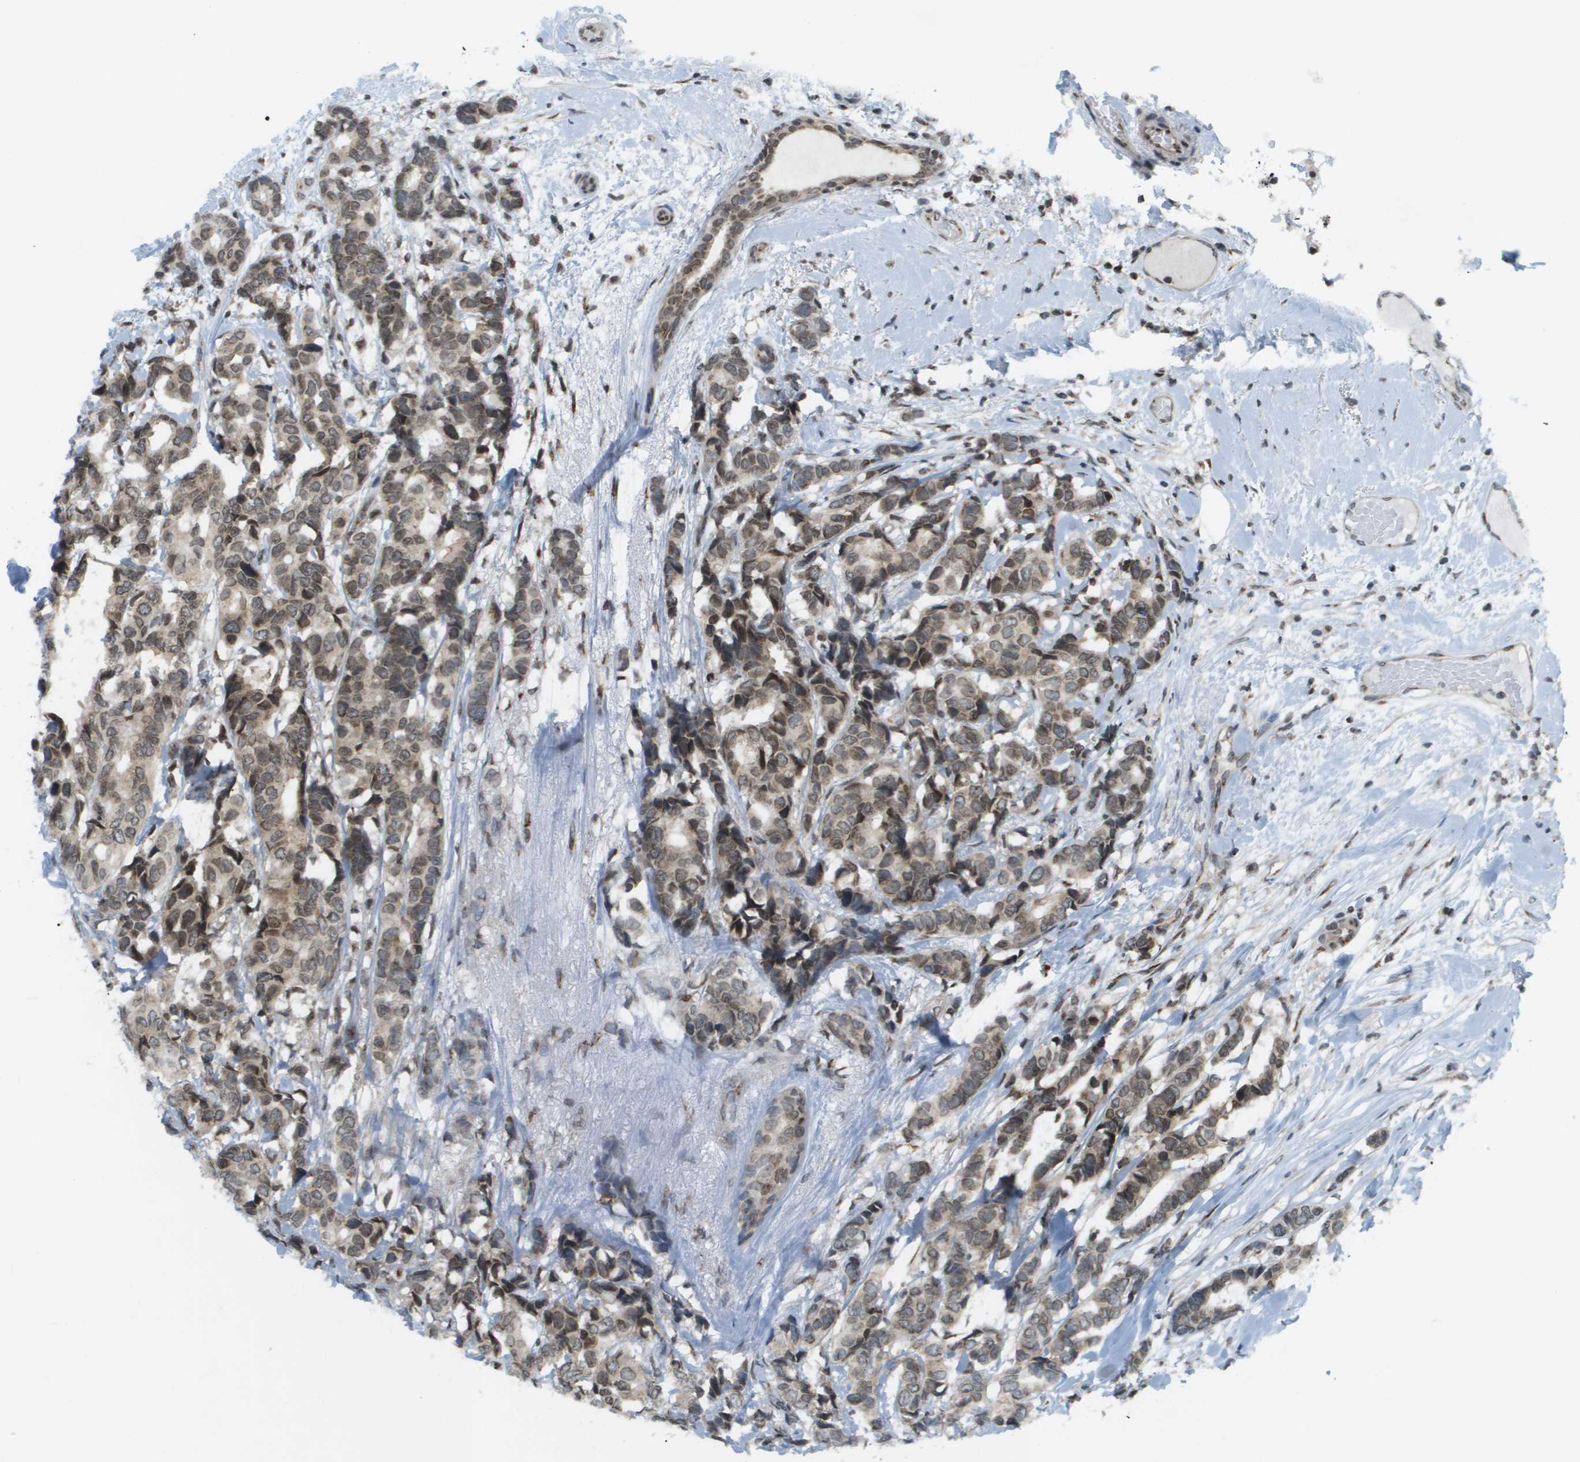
{"staining": {"intensity": "moderate", "quantity": ">75%", "location": "cytoplasmic/membranous,nuclear"}, "tissue": "breast cancer", "cell_type": "Tumor cells", "image_type": "cancer", "snomed": [{"axis": "morphology", "description": "Duct carcinoma"}, {"axis": "topography", "description": "Breast"}], "caption": "A brown stain highlights moderate cytoplasmic/membranous and nuclear expression of a protein in human breast cancer tumor cells. (Stains: DAB in brown, nuclei in blue, Microscopy: brightfield microscopy at high magnification).", "gene": "EVC", "patient": {"sex": "female", "age": 87}}